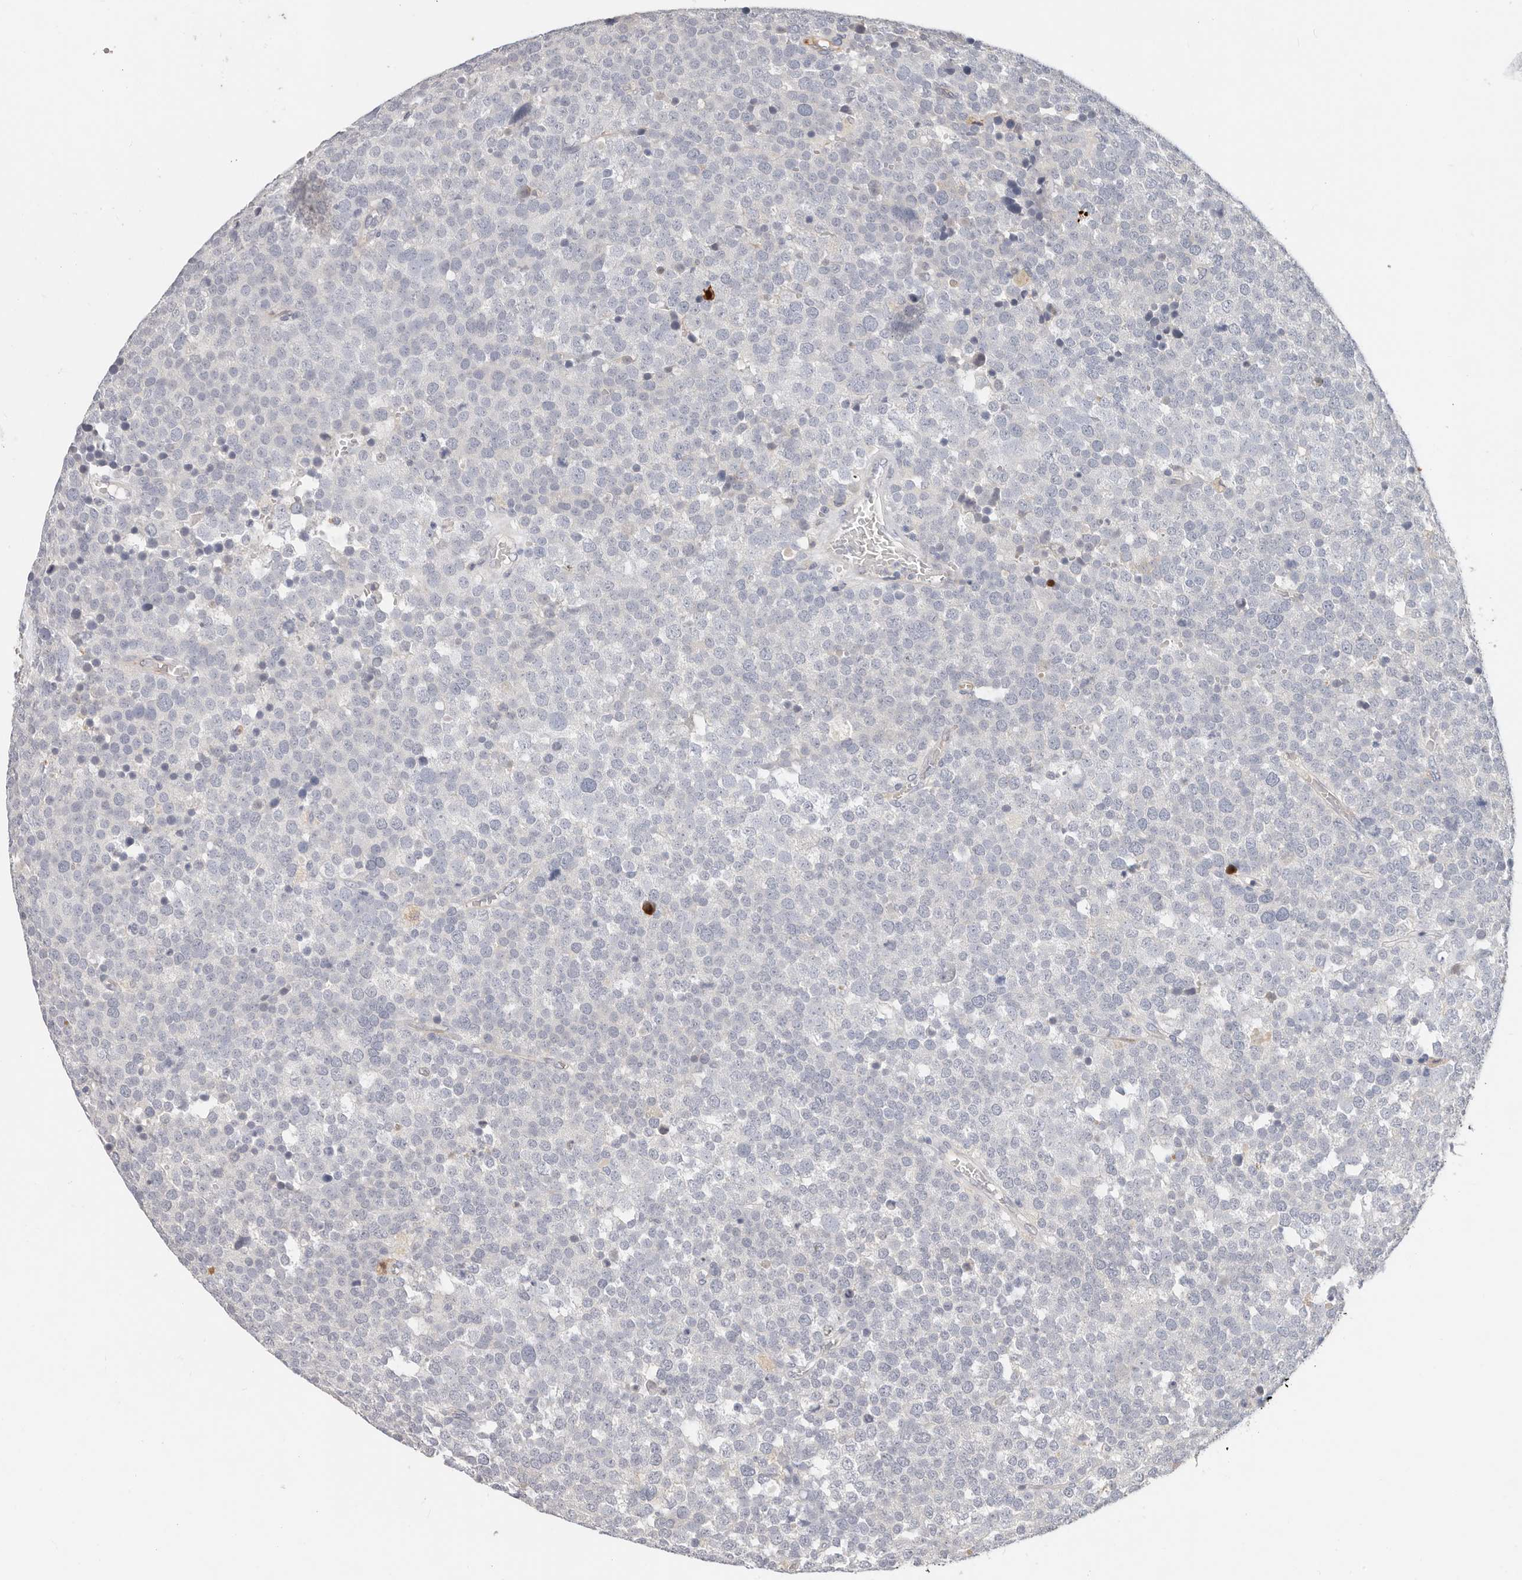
{"staining": {"intensity": "negative", "quantity": "none", "location": "none"}, "tissue": "testis cancer", "cell_type": "Tumor cells", "image_type": "cancer", "snomed": [{"axis": "morphology", "description": "Seminoma, NOS"}, {"axis": "topography", "description": "Testis"}], "caption": "Immunohistochemistry micrograph of neoplastic tissue: human testis cancer stained with DAB (3,3'-diaminobenzidine) displays no significant protein staining in tumor cells.", "gene": "ZRANB1", "patient": {"sex": "male", "age": 71}}